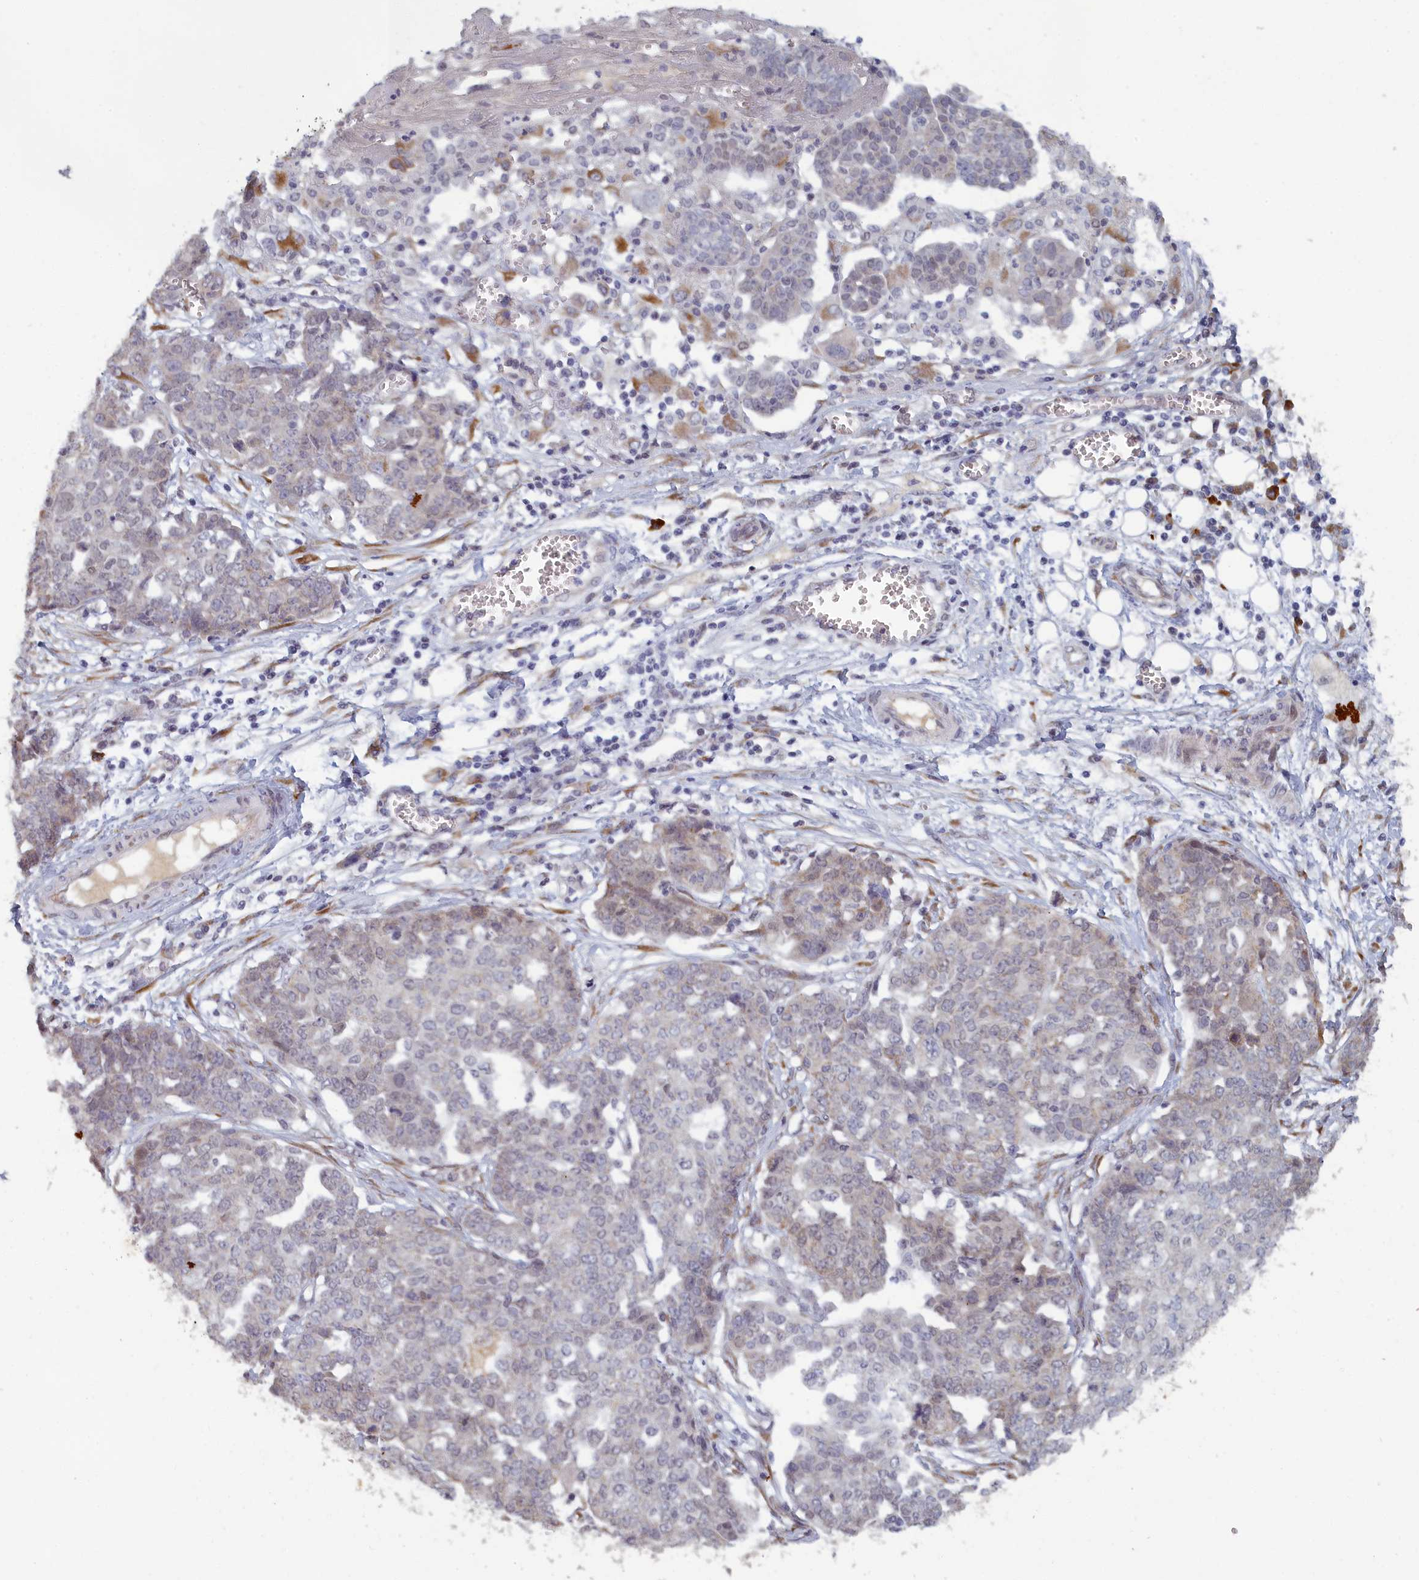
{"staining": {"intensity": "negative", "quantity": "none", "location": "none"}, "tissue": "ovarian cancer", "cell_type": "Tumor cells", "image_type": "cancer", "snomed": [{"axis": "morphology", "description": "Cystadenocarcinoma, serous, NOS"}, {"axis": "topography", "description": "Soft tissue"}, {"axis": "topography", "description": "Ovary"}], "caption": "Ovarian cancer (serous cystadenocarcinoma) was stained to show a protein in brown. There is no significant staining in tumor cells.", "gene": "DNAJC17", "patient": {"sex": "female", "age": 57}}